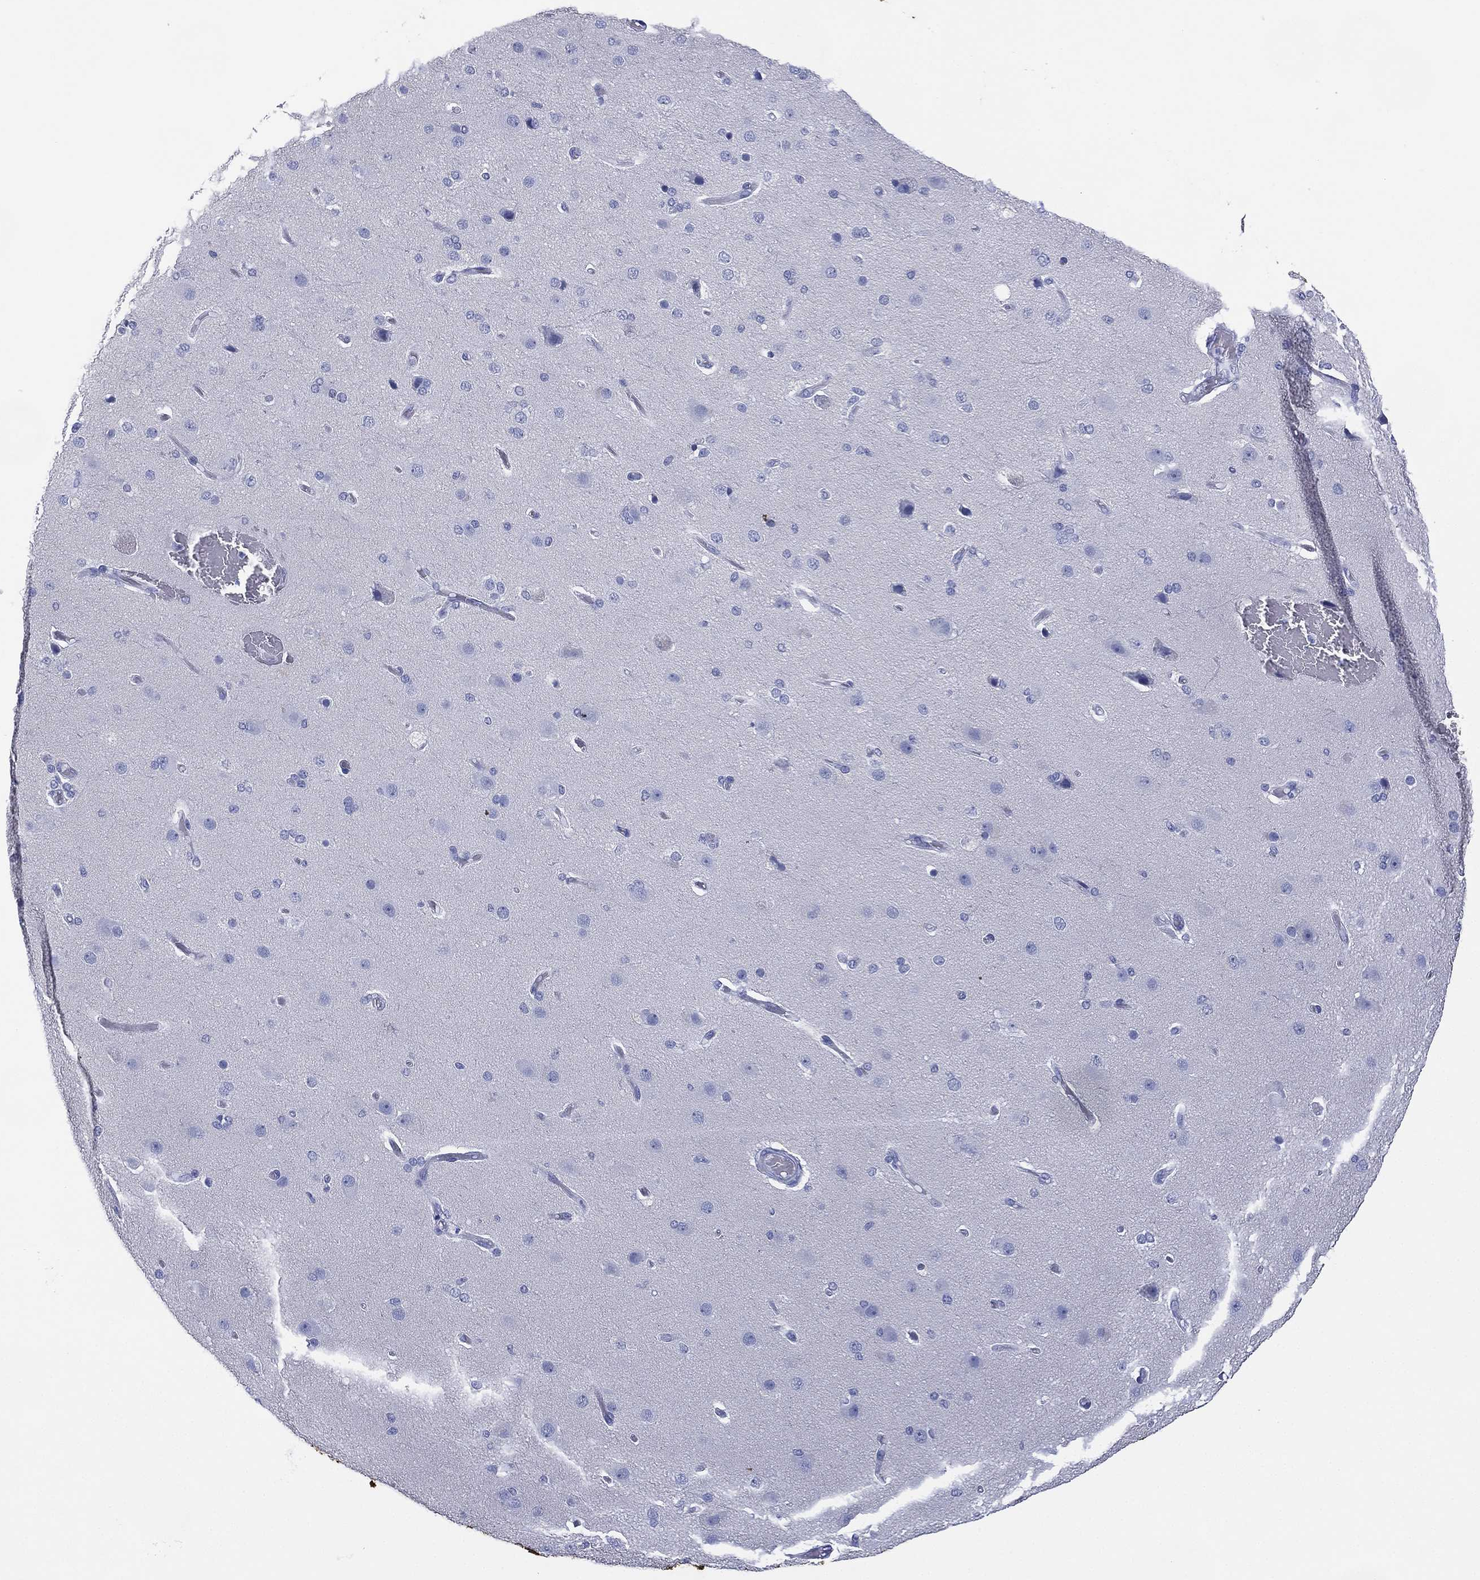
{"staining": {"intensity": "negative", "quantity": "none", "location": "none"}, "tissue": "cerebral cortex", "cell_type": "Endothelial cells", "image_type": "normal", "snomed": [{"axis": "morphology", "description": "Normal tissue, NOS"}, {"axis": "morphology", "description": "Glioma, malignant, High grade"}, {"axis": "topography", "description": "Cerebral cortex"}], "caption": "Endothelial cells are negative for protein expression in unremarkable human cerebral cortex. Nuclei are stained in blue.", "gene": "DSG1", "patient": {"sex": "male", "age": 77}}